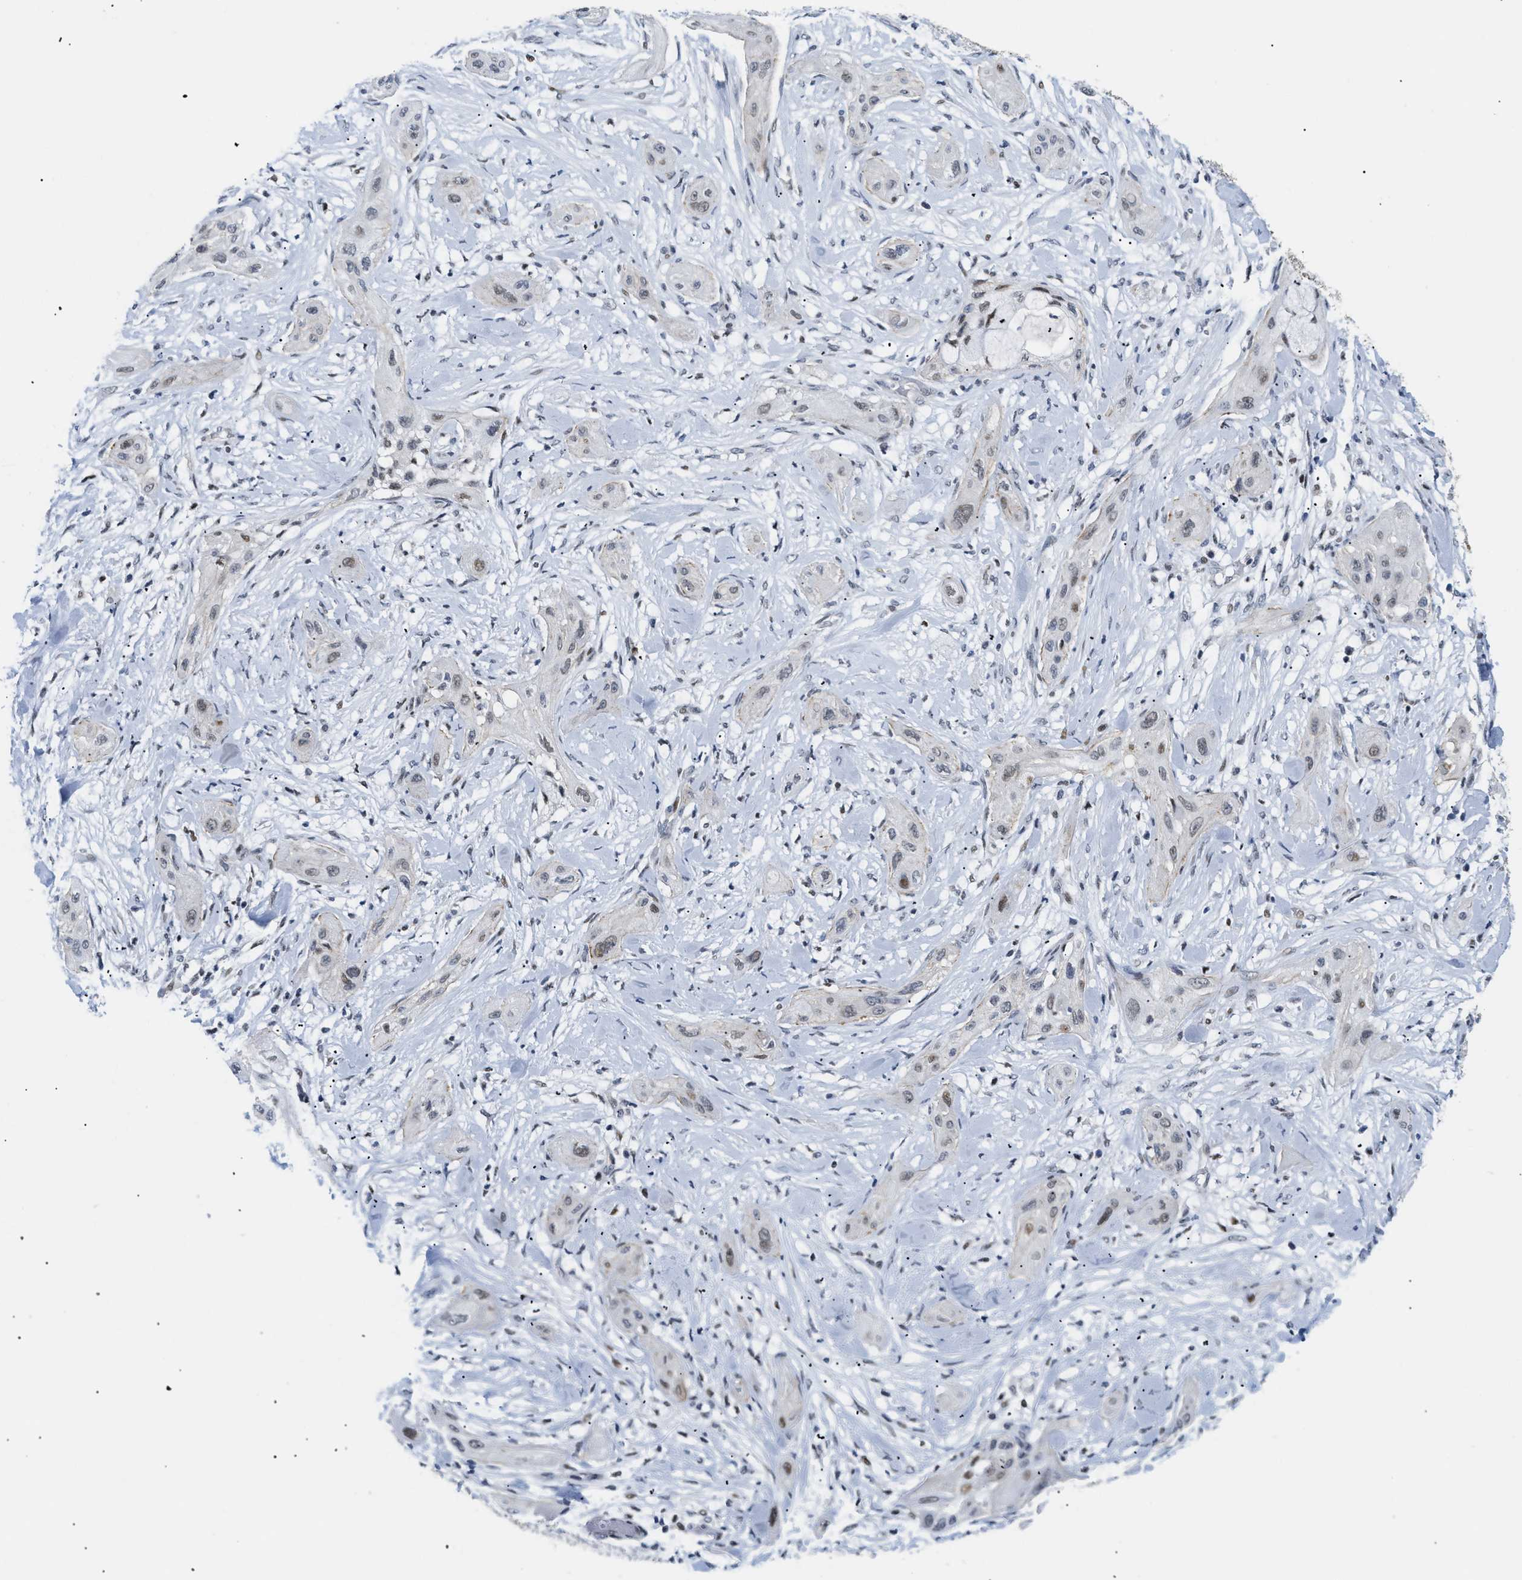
{"staining": {"intensity": "weak", "quantity": "<25%", "location": "nuclear"}, "tissue": "lung cancer", "cell_type": "Tumor cells", "image_type": "cancer", "snomed": [{"axis": "morphology", "description": "Squamous cell carcinoma, NOS"}, {"axis": "topography", "description": "Lung"}], "caption": "High power microscopy photomicrograph of an IHC micrograph of squamous cell carcinoma (lung), revealing no significant expression in tumor cells.", "gene": "MED1", "patient": {"sex": "female", "age": 47}}